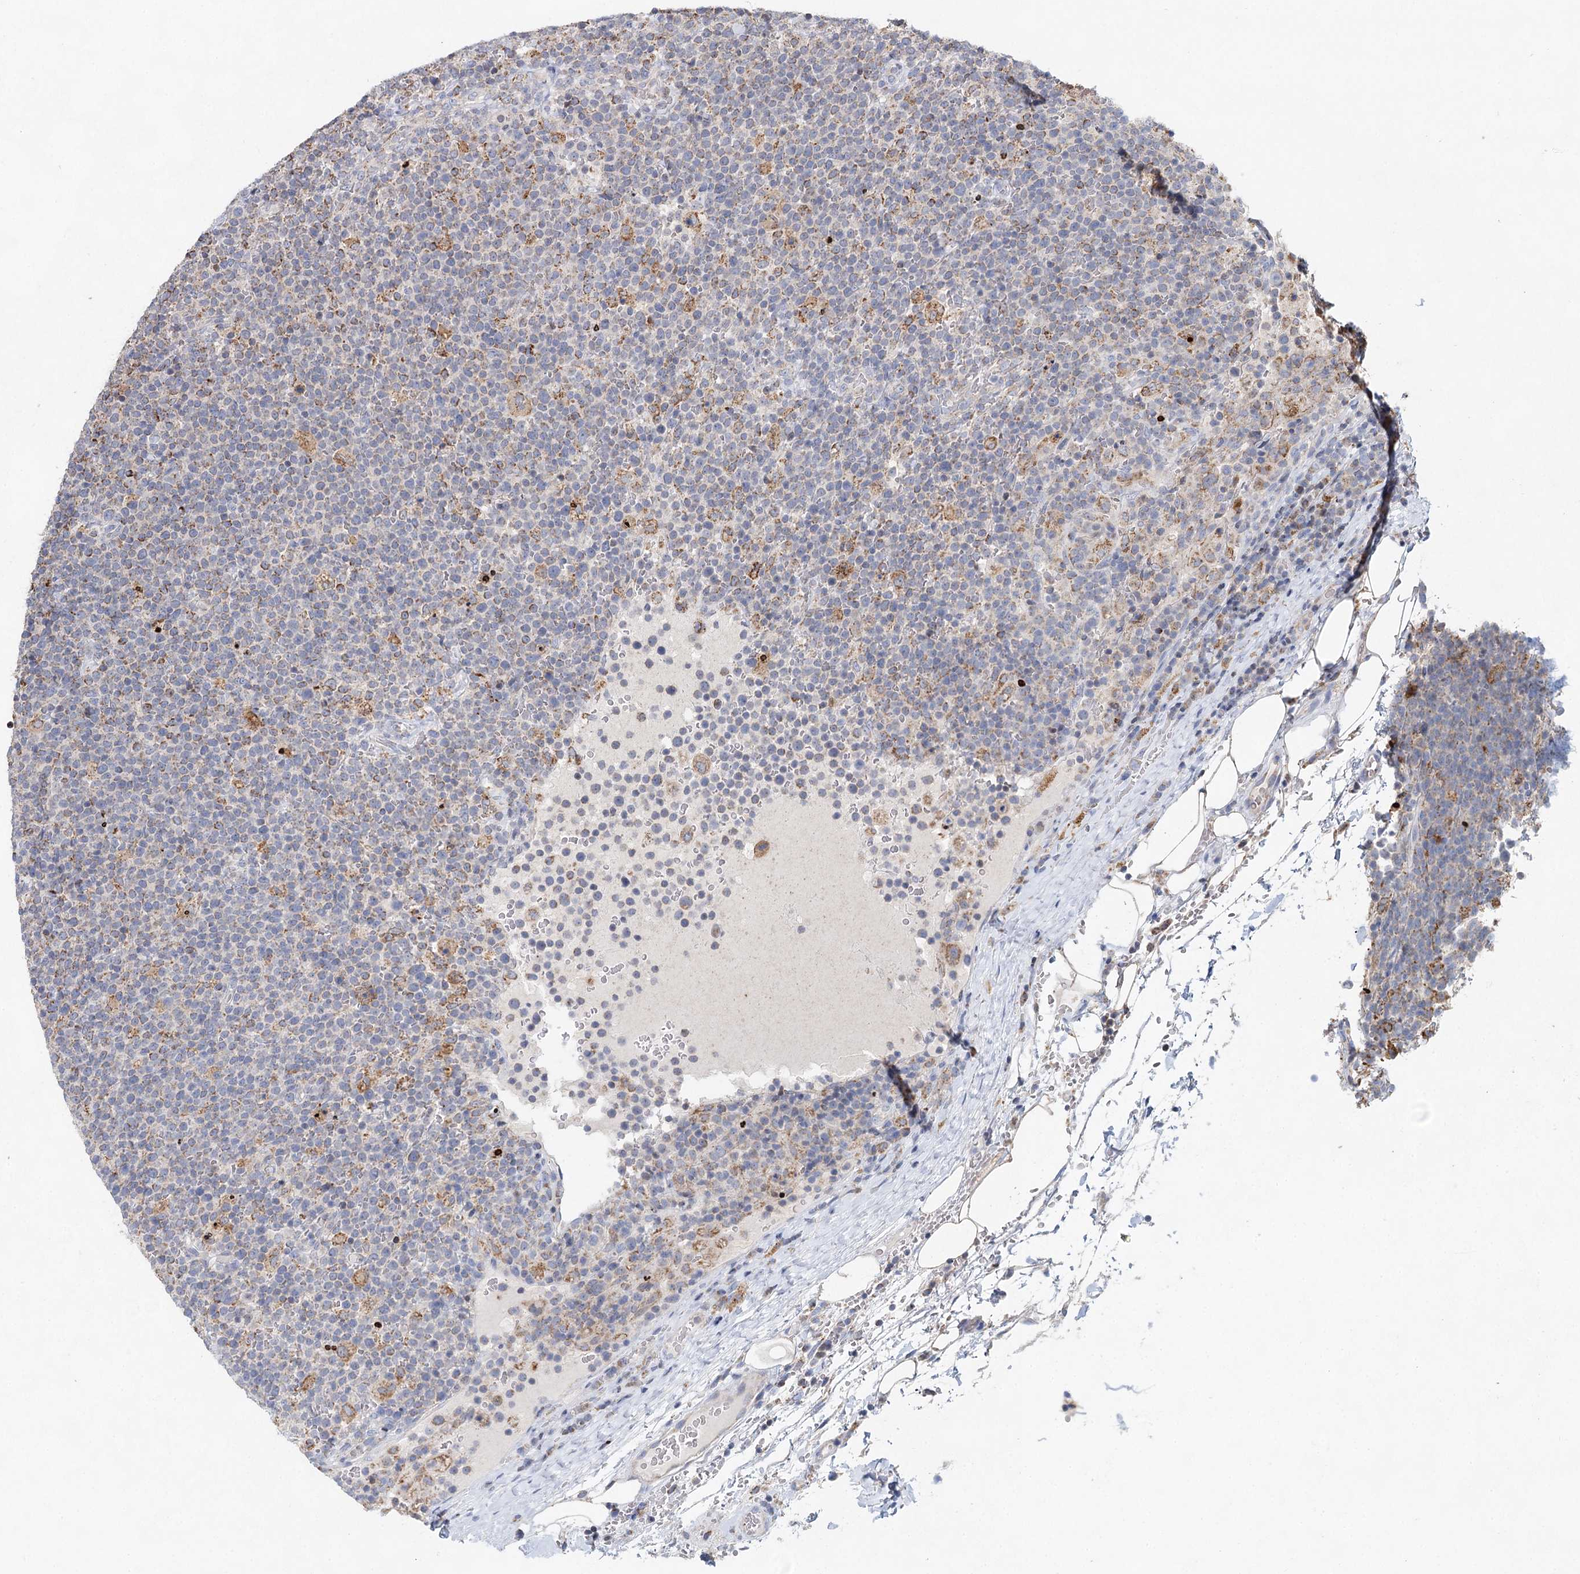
{"staining": {"intensity": "moderate", "quantity": "<25%", "location": "cytoplasmic/membranous"}, "tissue": "lymphoma", "cell_type": "Tumor cells", "image_type": "cancer", "snomed": [{"axis": "morphology", "description": "Malignant lymphoma, non-Hodgkin's type, High grade"}, {"axis": "topography", "description": "Lymph node"}], "caption": "Human malignant lymphoma, non-Hodgkin's type (high-grade) stained with a protein marker shows moderate staining in tumor cells.", "gene": "XPO6", "patient": {"sex": "male", "age": 61}}